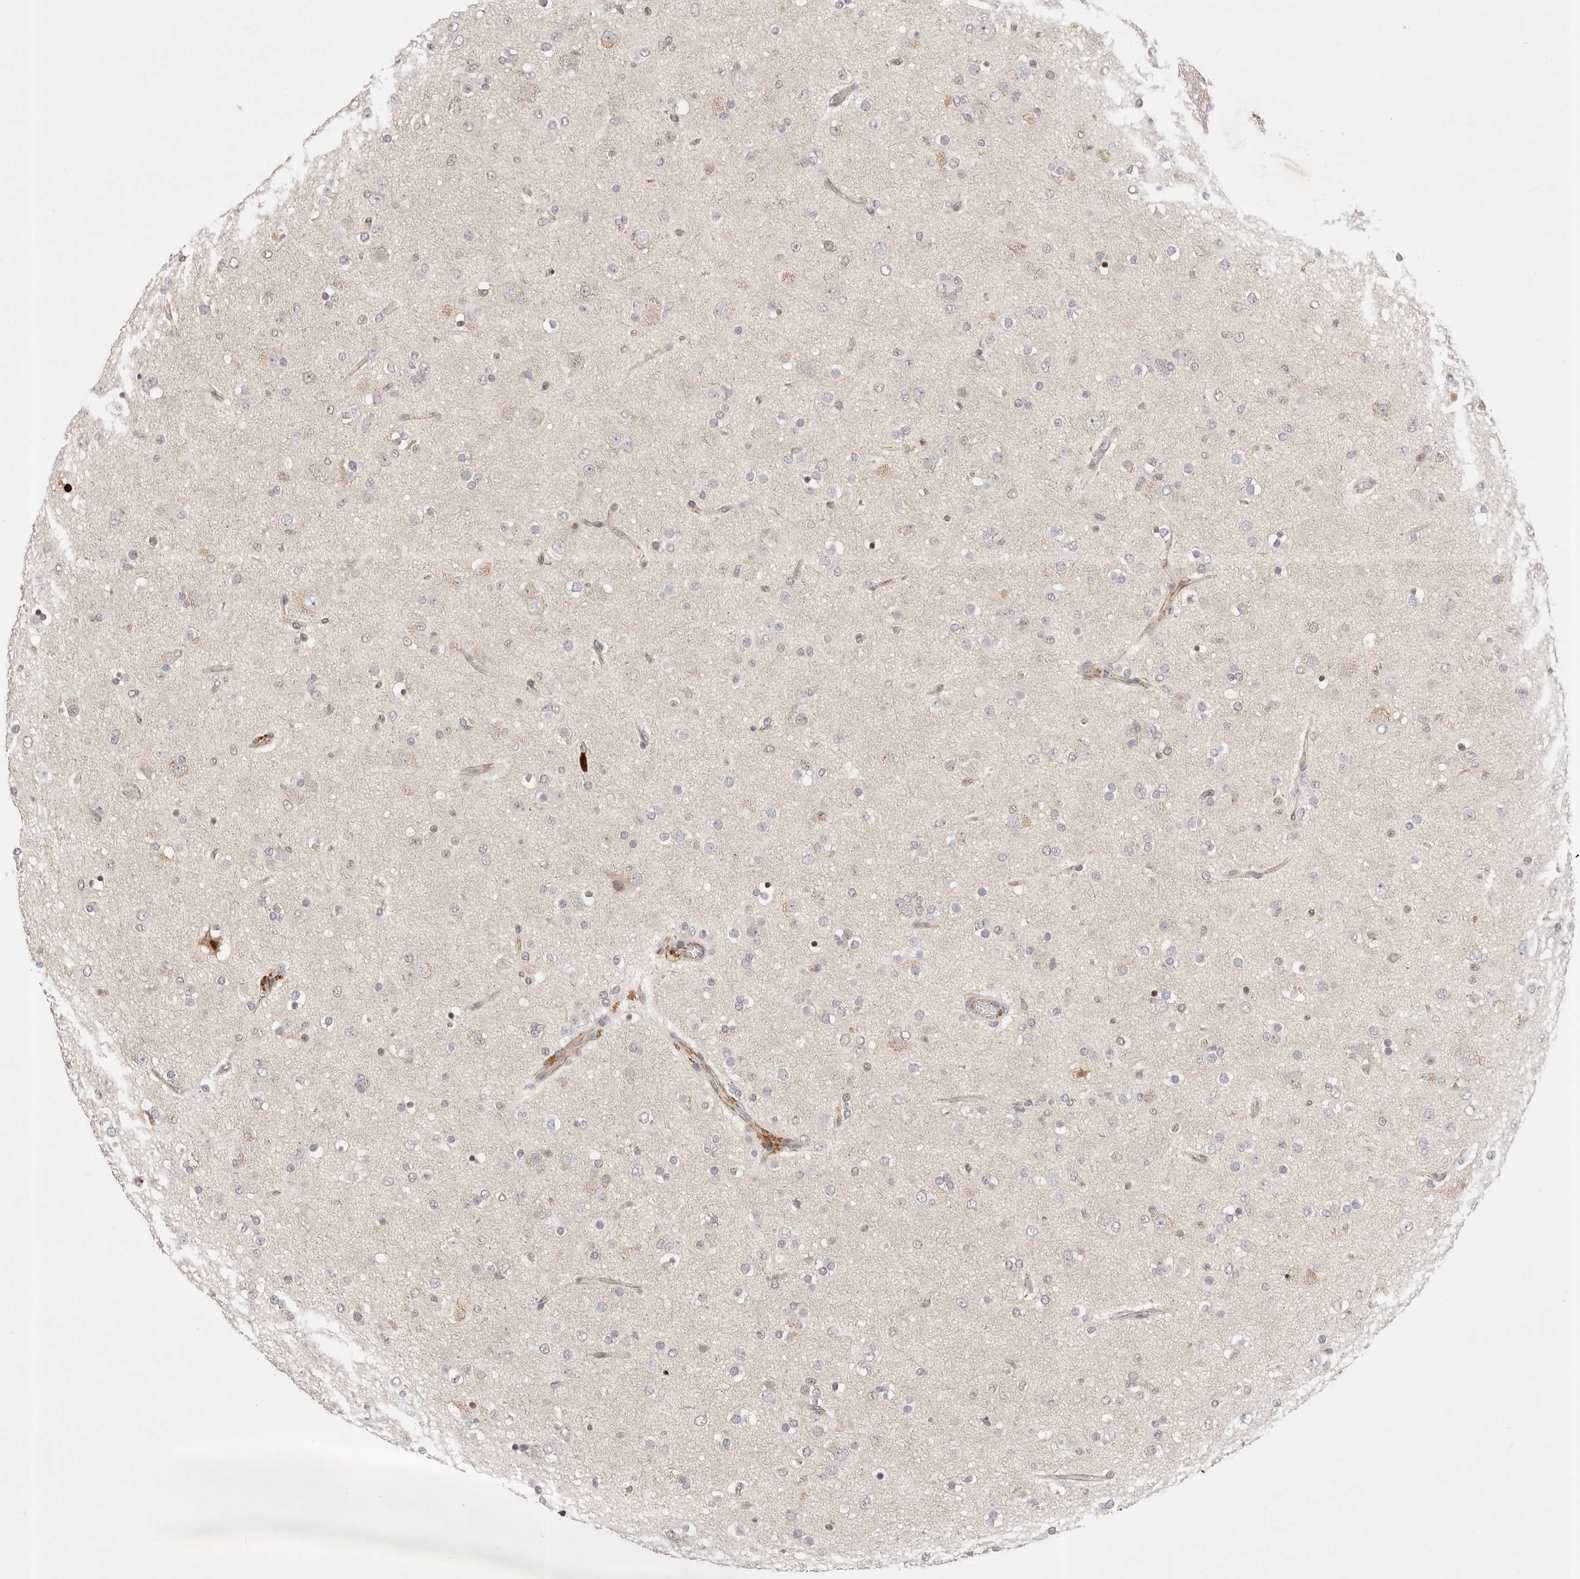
{"staining": {"intensity": "negative", "quantity": "none", "location": "none"}, "tissue": "glioma", "cell_type": "Tumor cells", "image_type": "cancer", "snomed": [{"axis": "morphology", "description": "Glioma, malignant, Low grade"}, {"axis": "topography", "description": "Brain"}], "caption": "Tumor cells are negative for brown protein staining in glioma.", "gene": "AFDN", "patient": {"sex": "male", "age": 65}}